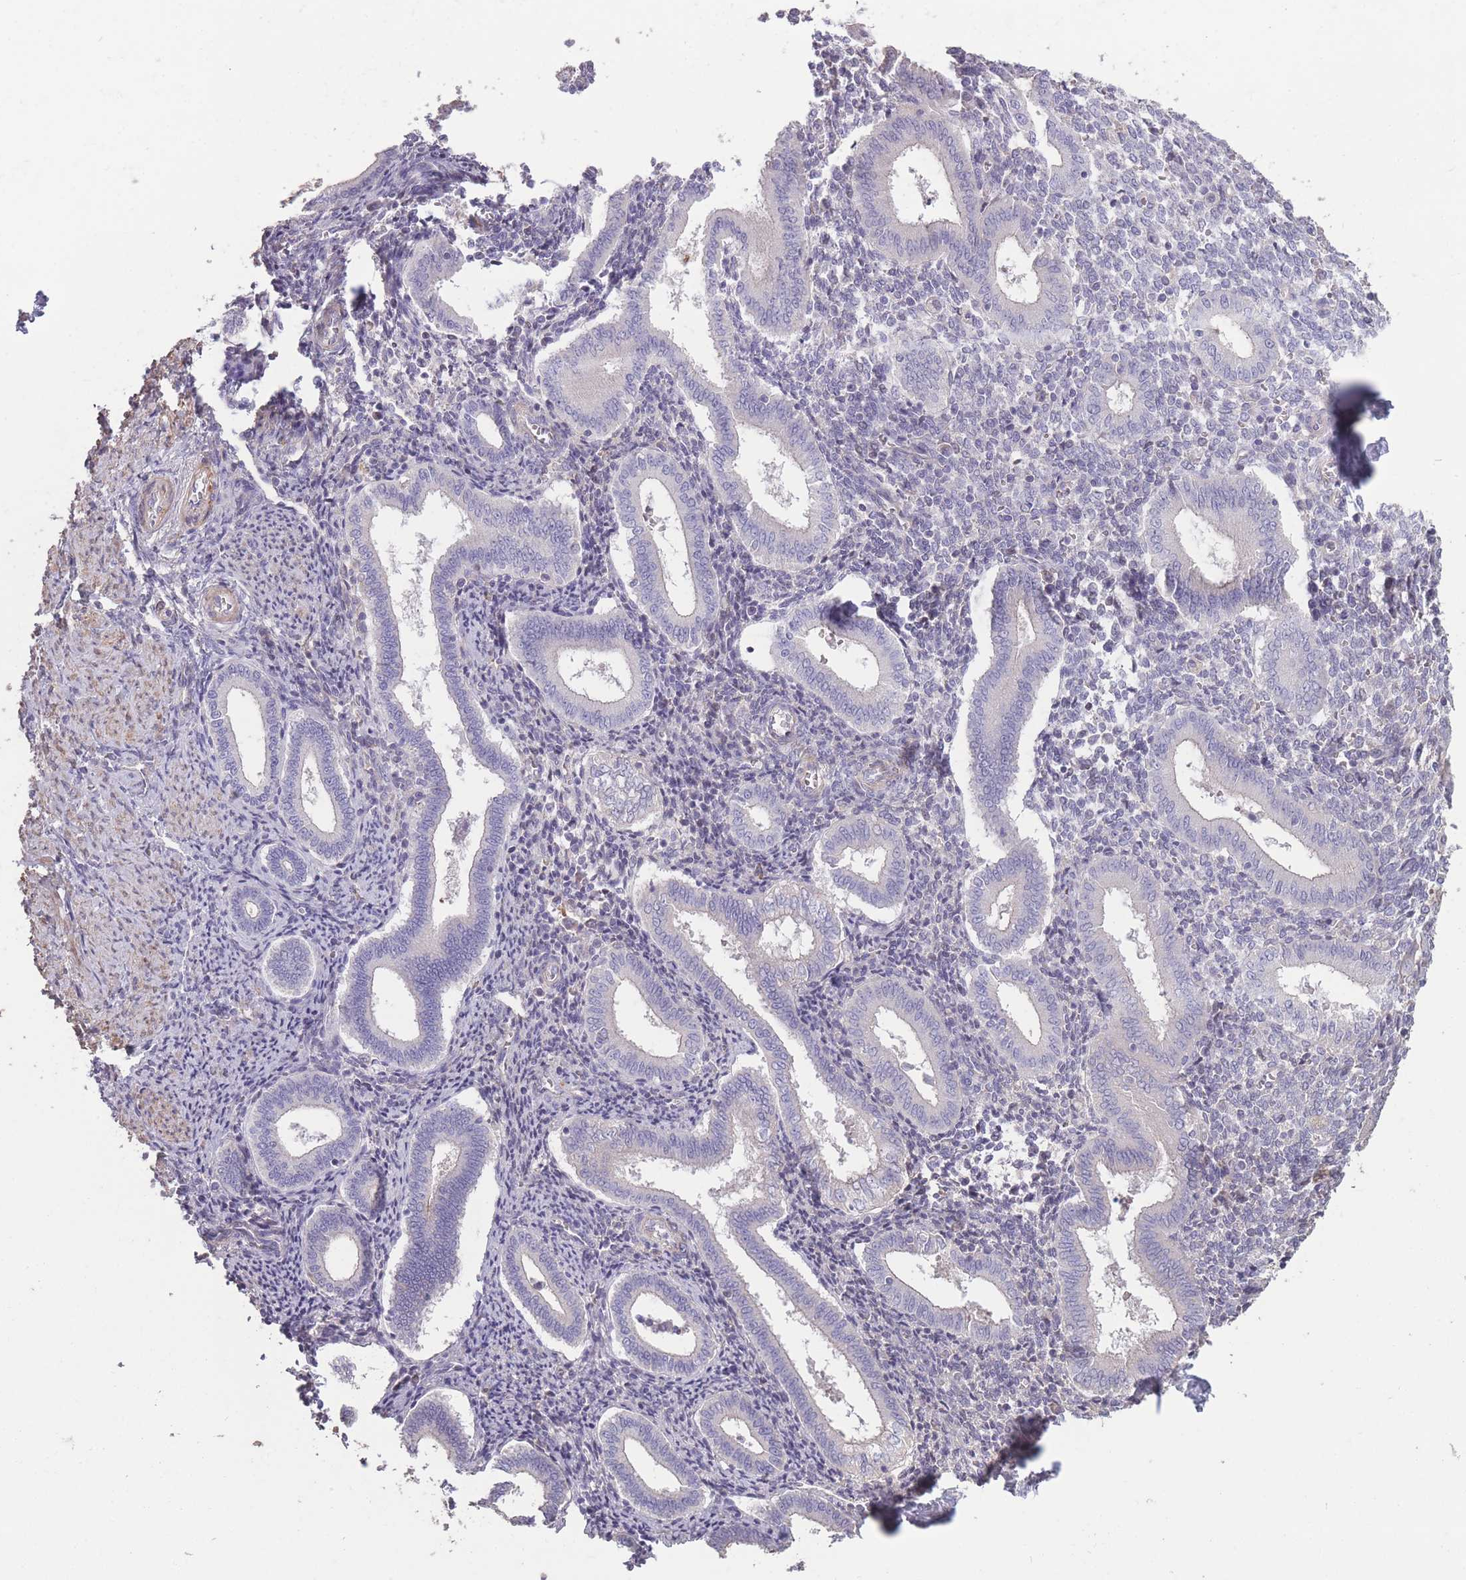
{"staining": {"intensity": "negative", "quantity": "none", "location": "none"}, "tissue": "endometrium", "cell_type": "Cells in endometrial stroma", "image_type": "normal", "snomed": [{"axis": "morphology", "description": "Normal tissue, NOS"}, {"axis": "topography", "description": "Endometrium"}], "caption": "Histopathology image shows no protein positivity in cells in endometrial stroma of normal endometrium.", "gene": "RSPH10B2", "patient": {"sex": "female", "age": 44}}